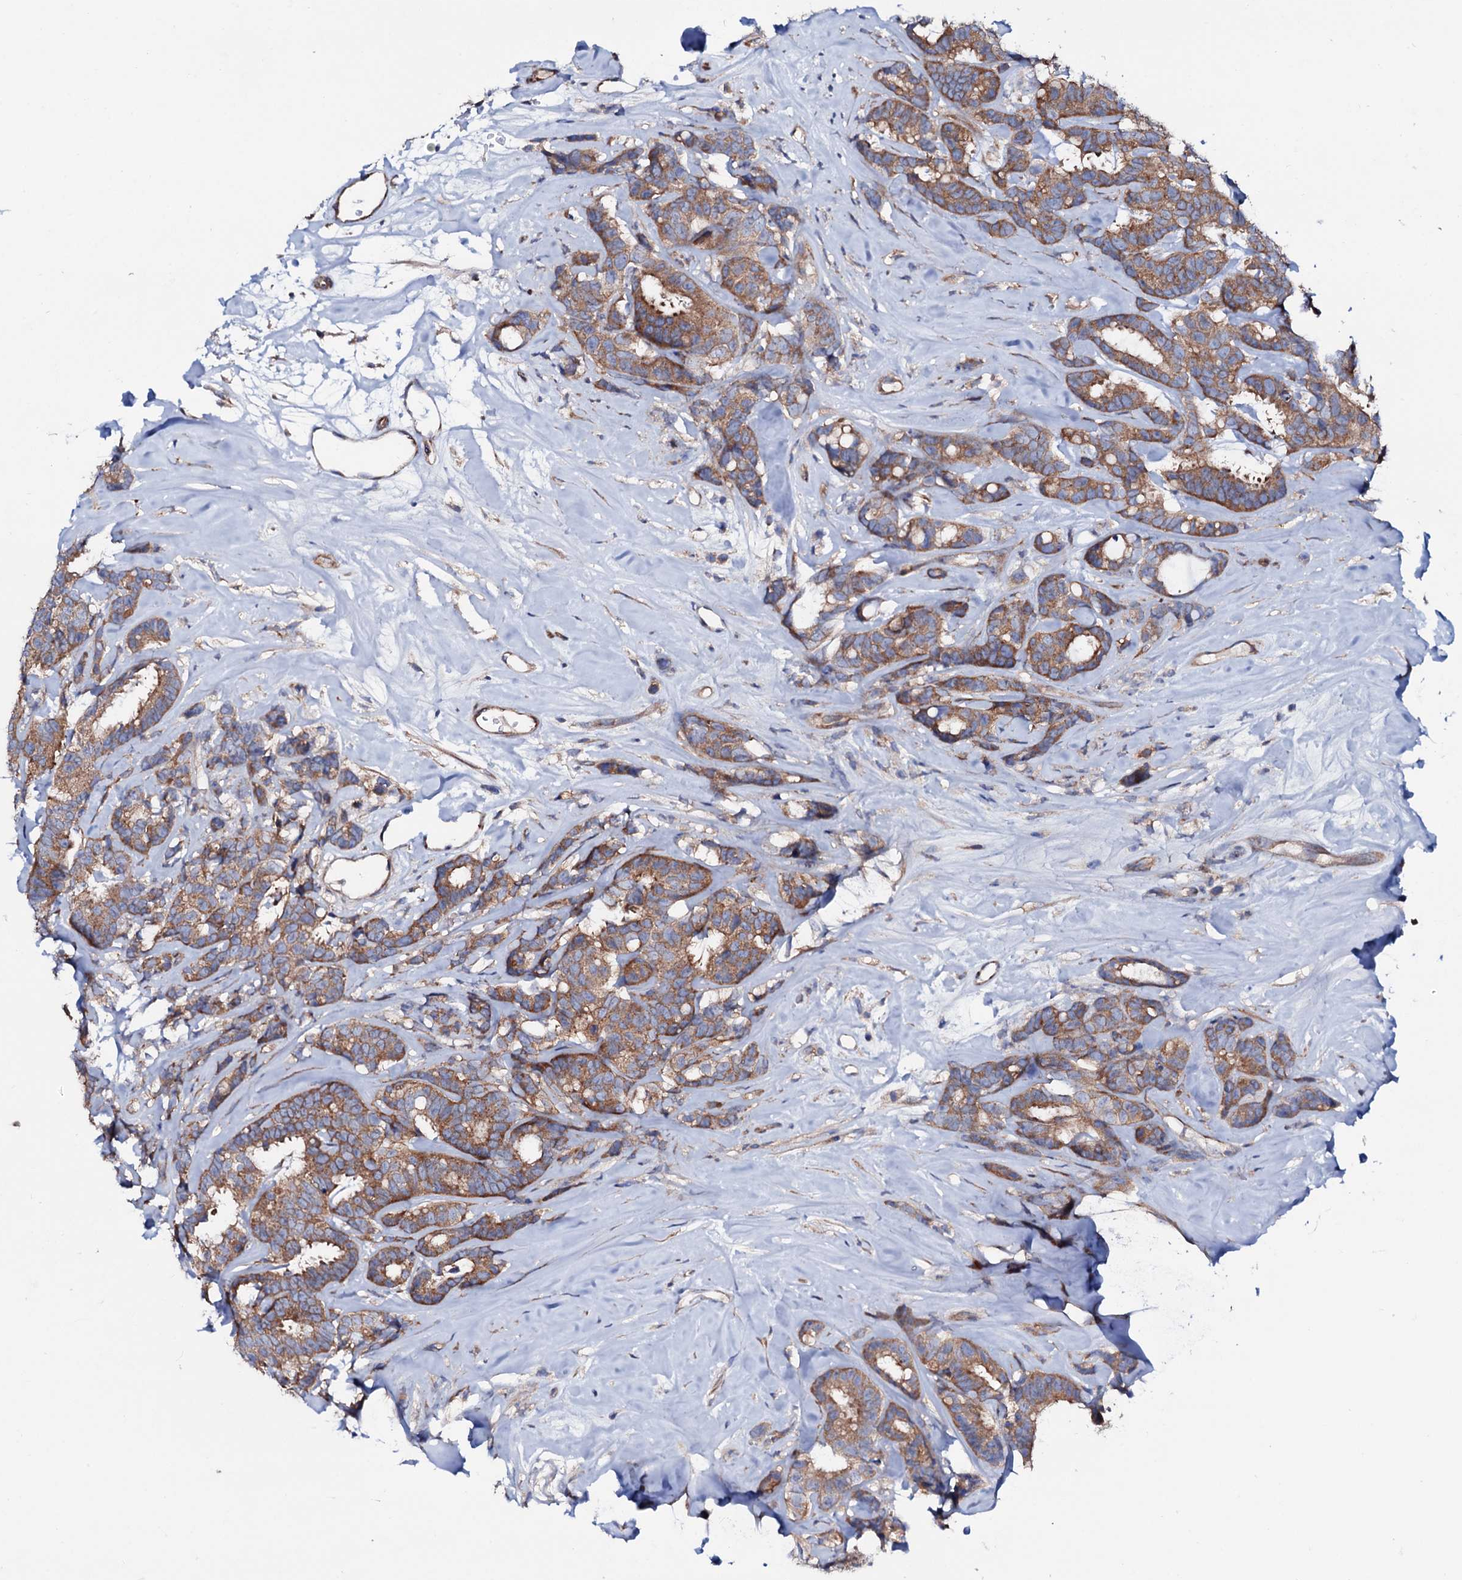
{"staining": {"intensity": "moderate", "quantity": ">75%", "location": "cytoplasmic/membranous"}, "tissue": "breast cancer", "cell_type": "Tumor cells", "image_type": "cancer", "snomed": [{"axis": "morphology", "description": "Duct carcinoma"}, {"axis": "topography", "description": "Breast"}], "caption": "Protein staining of intraductal carcinoma (breast) tissue exhibits moderate cytoplasmic/membranous expression in about >75% of tumor cells.", "gene": "STARD13", "patient": {"sex": "female", "age": 87}}